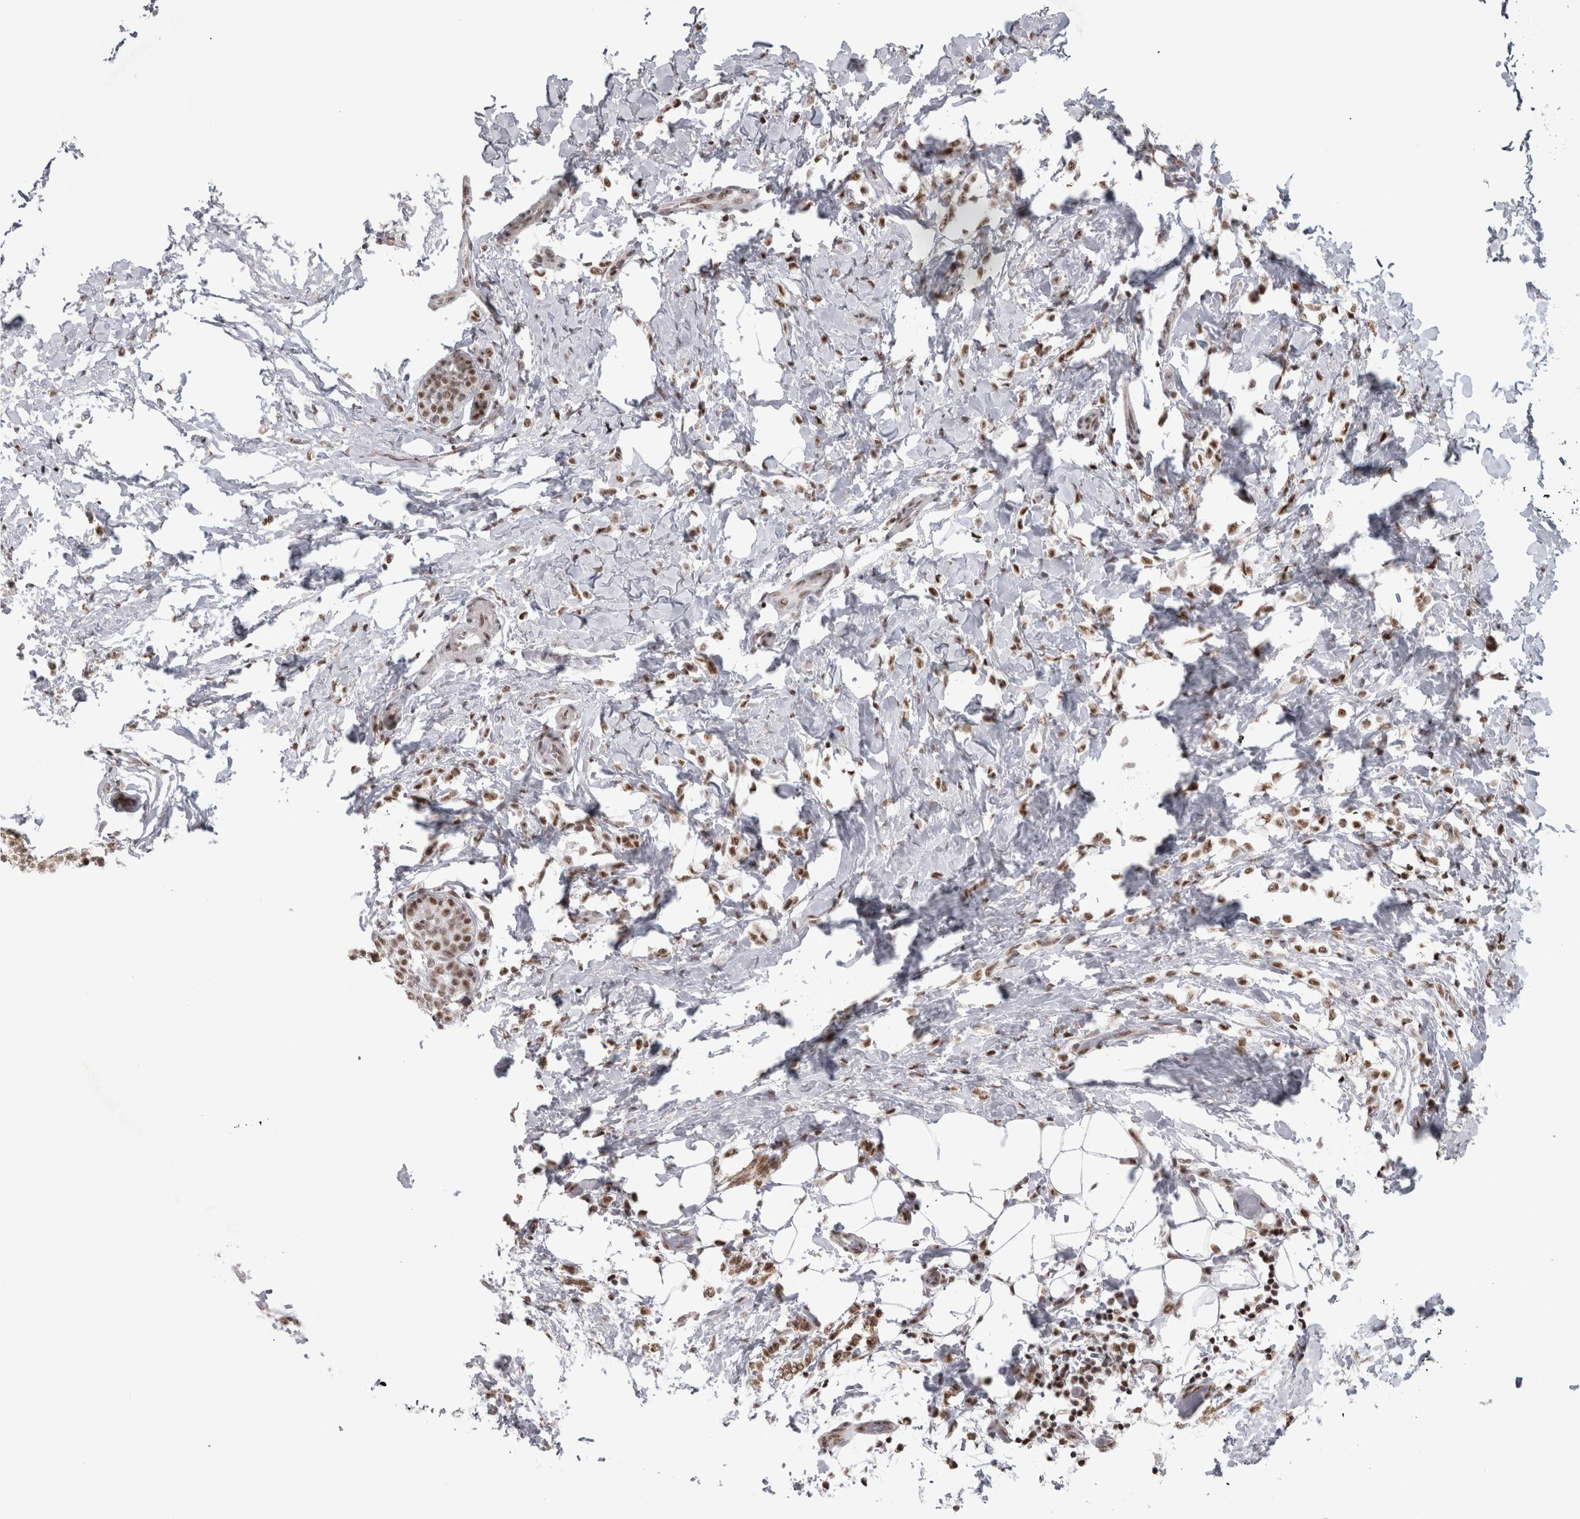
{"staining": {"intensity": "moderate", "quantity": ">75%", "location": "nuclear"}, "tissue": "breast cancer", "cell_type": "Tumor cells", "image_type": "cancer", "snomed": [{"axis": "morphology", "description": "Lobular carcinoma"}, {"axis": "topography", "description": "Breast"}], "caption": "This is a micrograph of immunohistochemistry staining of breast lobular carcinoma, which shows moderate expression in the nuclear of tumor cells.", "gene": "CDK11A", "patient": {"sex": "female", "age": 50}}